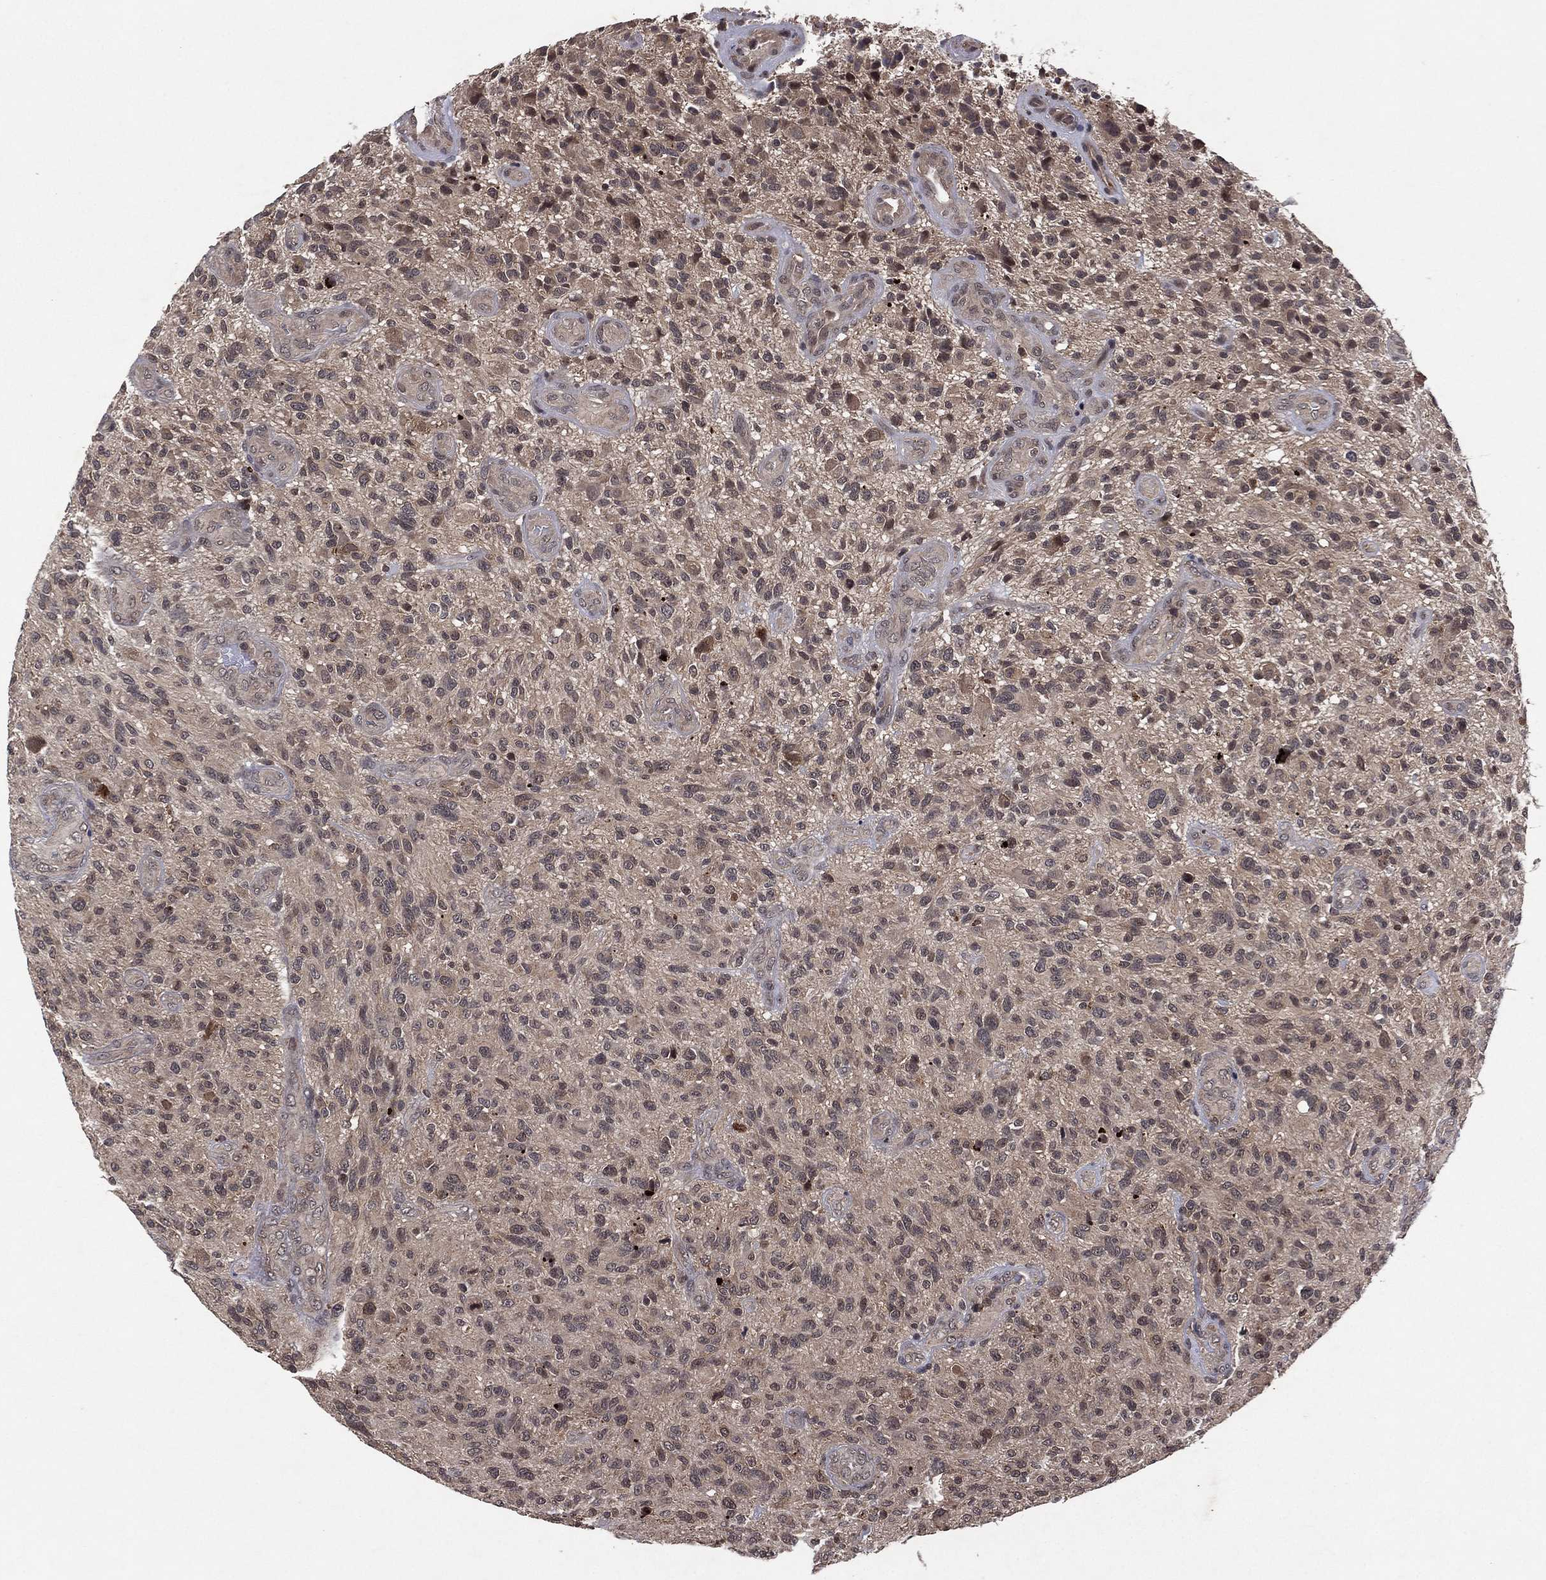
{"staining": {"intensity": "negative", "quantity": "none", "location": "none"}, "tissue": "glioma", "cell_type": "Tumor cells", "image_type": "cancer", "snomed": [{"axis": "morphology", "description": "Glioma, malignant, High grade"}, {"axis": "topography", "description": "Brain"}], "caption": "Immunohistochemistry (IHC) micrograph of malignant glioma (high-grade) stained for a protein (brown), which exhibits no staining in tumor cells. (DAB immunohistochemistry with hematoxylin counter stain).", "gene": "ATG4B", "patient": {"sex": "male", "age": 47}}